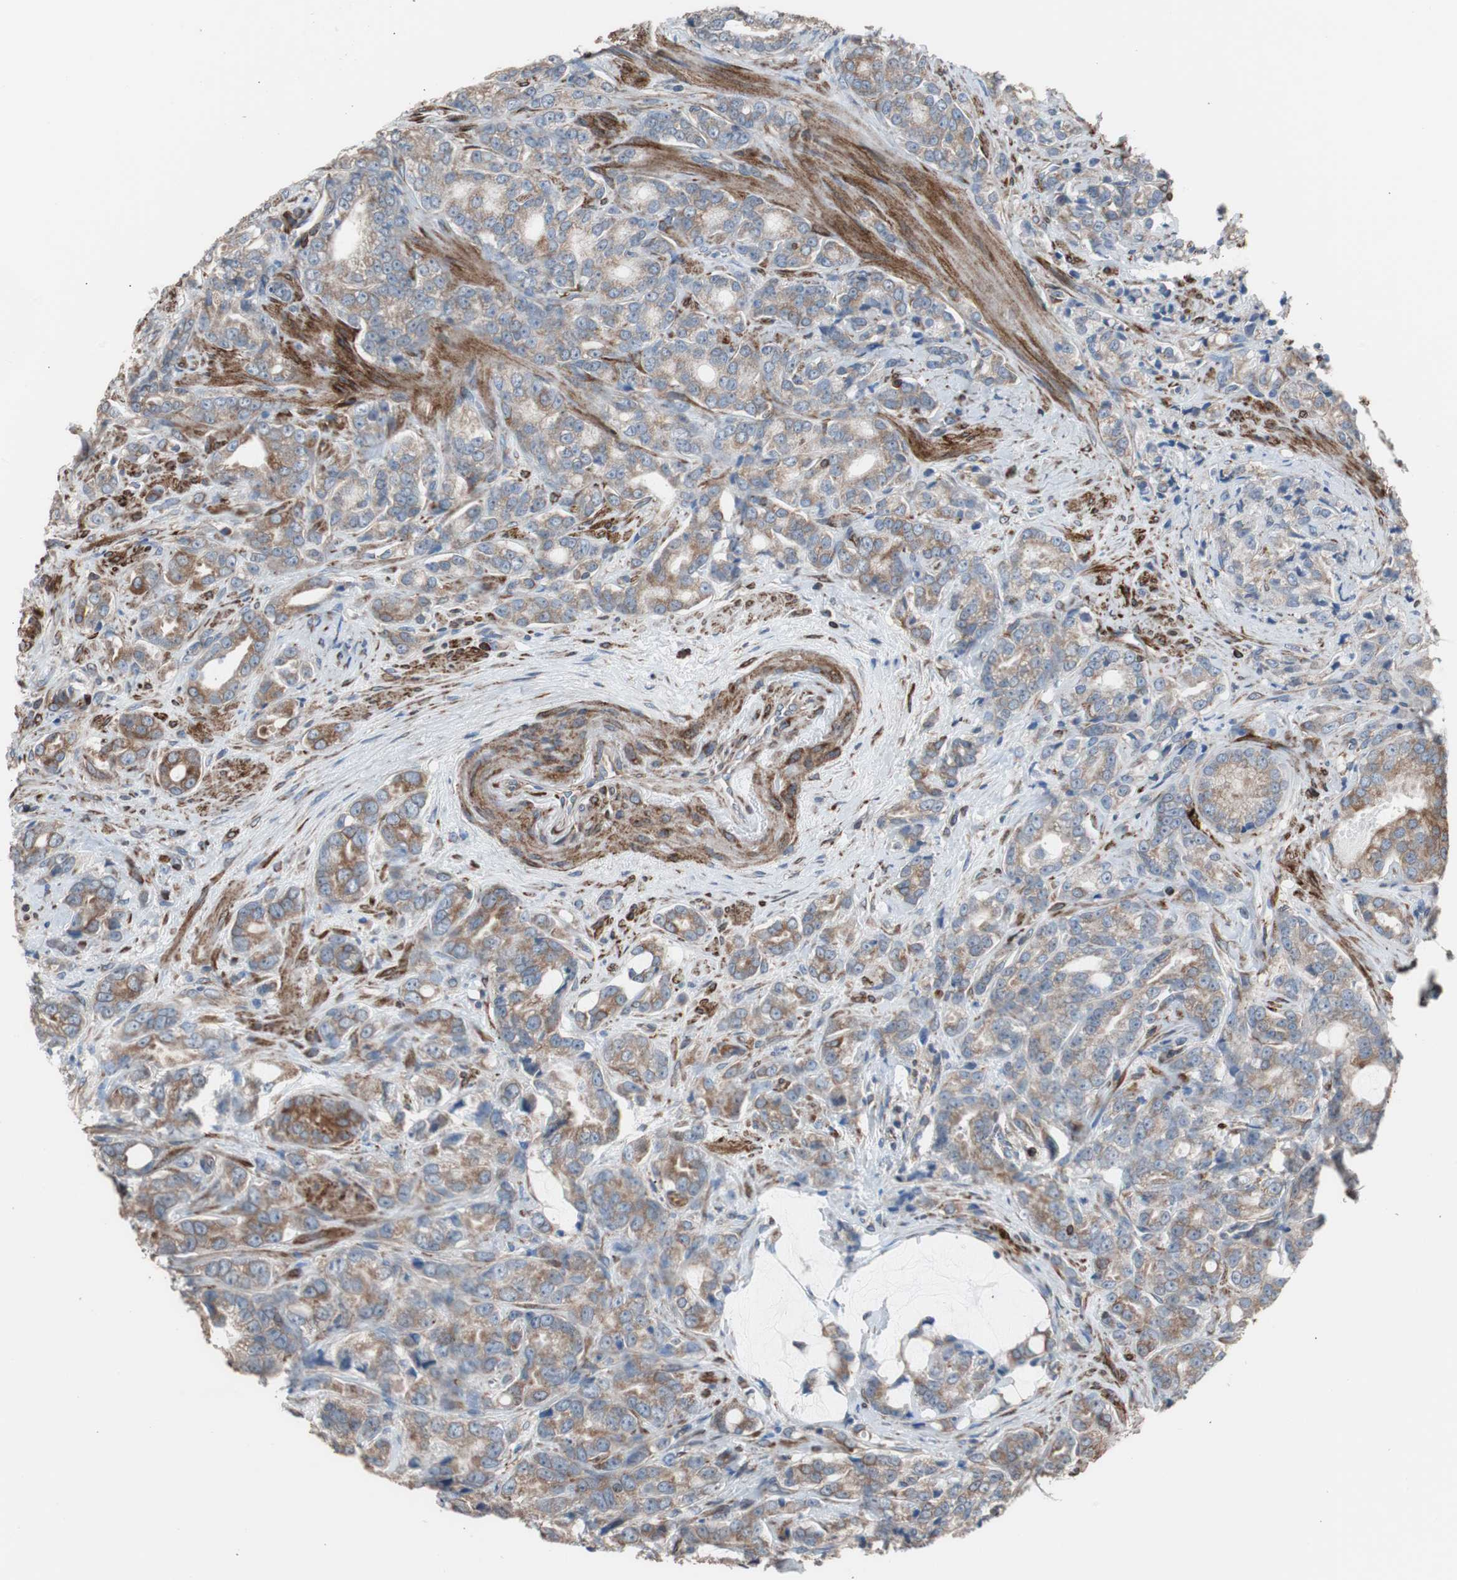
{"staining": {"intensity": "moderate", "quantity": ">75%", "location": "cytoplasmic/membranous"}, "tissue": "prostate cancer", "cell_type": "Tumor cells", "image_type": "cancer", "snomed": [{"axis": "morphology", "description": "Adenocarcinoma, Low grade"}, {"axis": "topography", "description": "Prostate"}], "caption": "An image of prostate cancer (adenocarcinoma (low-grade)) stained for a protein reveals moderate cytoplasmic/membranous brown staining in tumor cells. The protein of interest is shown in brown color, while the nuclei are stained blue.", "gene": "PBXIP1", "patient": {"sex": "male", "age": 58}}